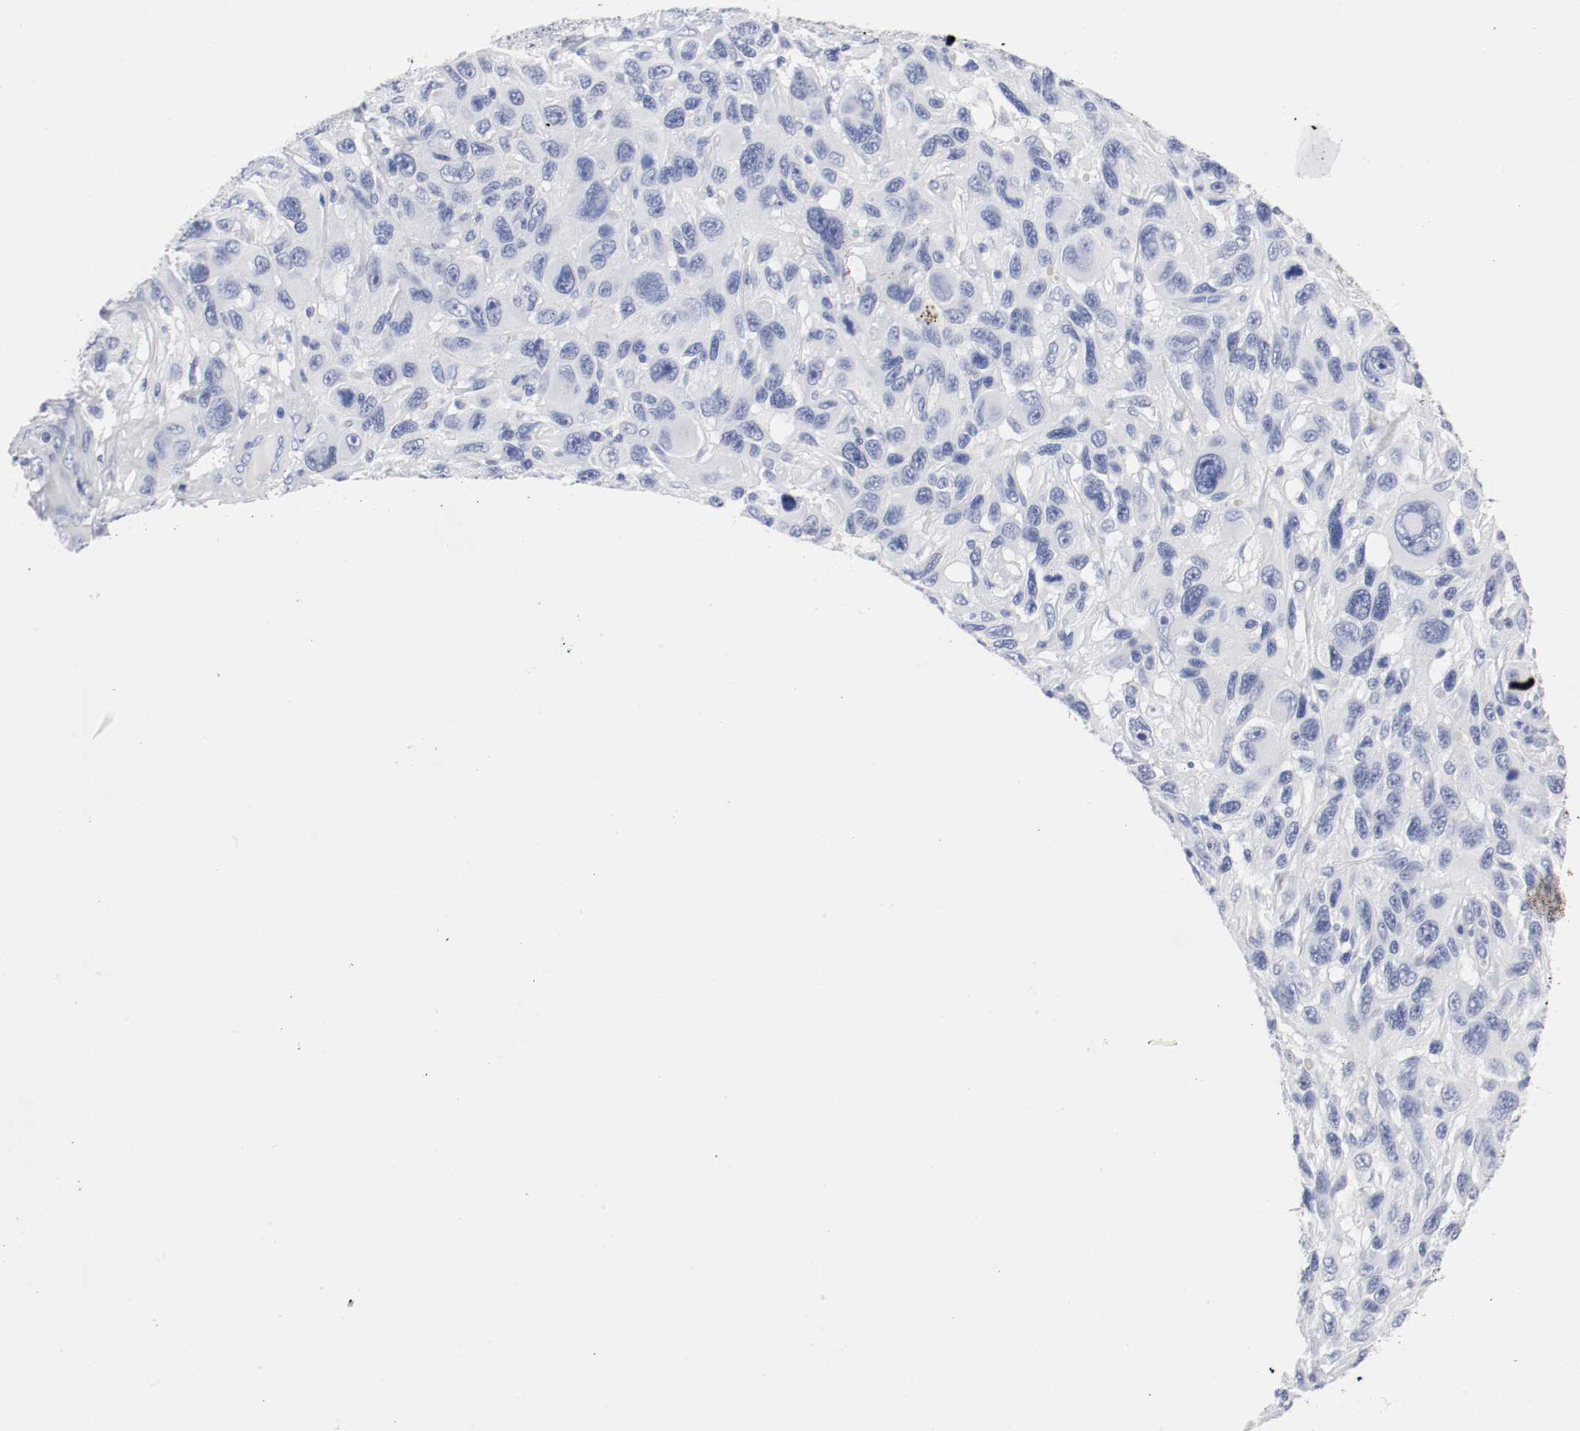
{"staining": {"intensity": "negative", "quantity": "none", "location": "none"}, "tissue": "melanoma", "cell_type": "Tumor cells", "image_type": "cancer", "snomed": [{"axis": "morphology", "description": "Malignant melanoma, NOS"}, {"axis": "topography", "description": "Skin"}], "caption": "The immunohistochemistry (IHC) photomicrograph has no significant staining in tumor cells of malignant melanoma tissue.", "gene": "GAD1", "patient": {"sex": "male", "age": 53}}